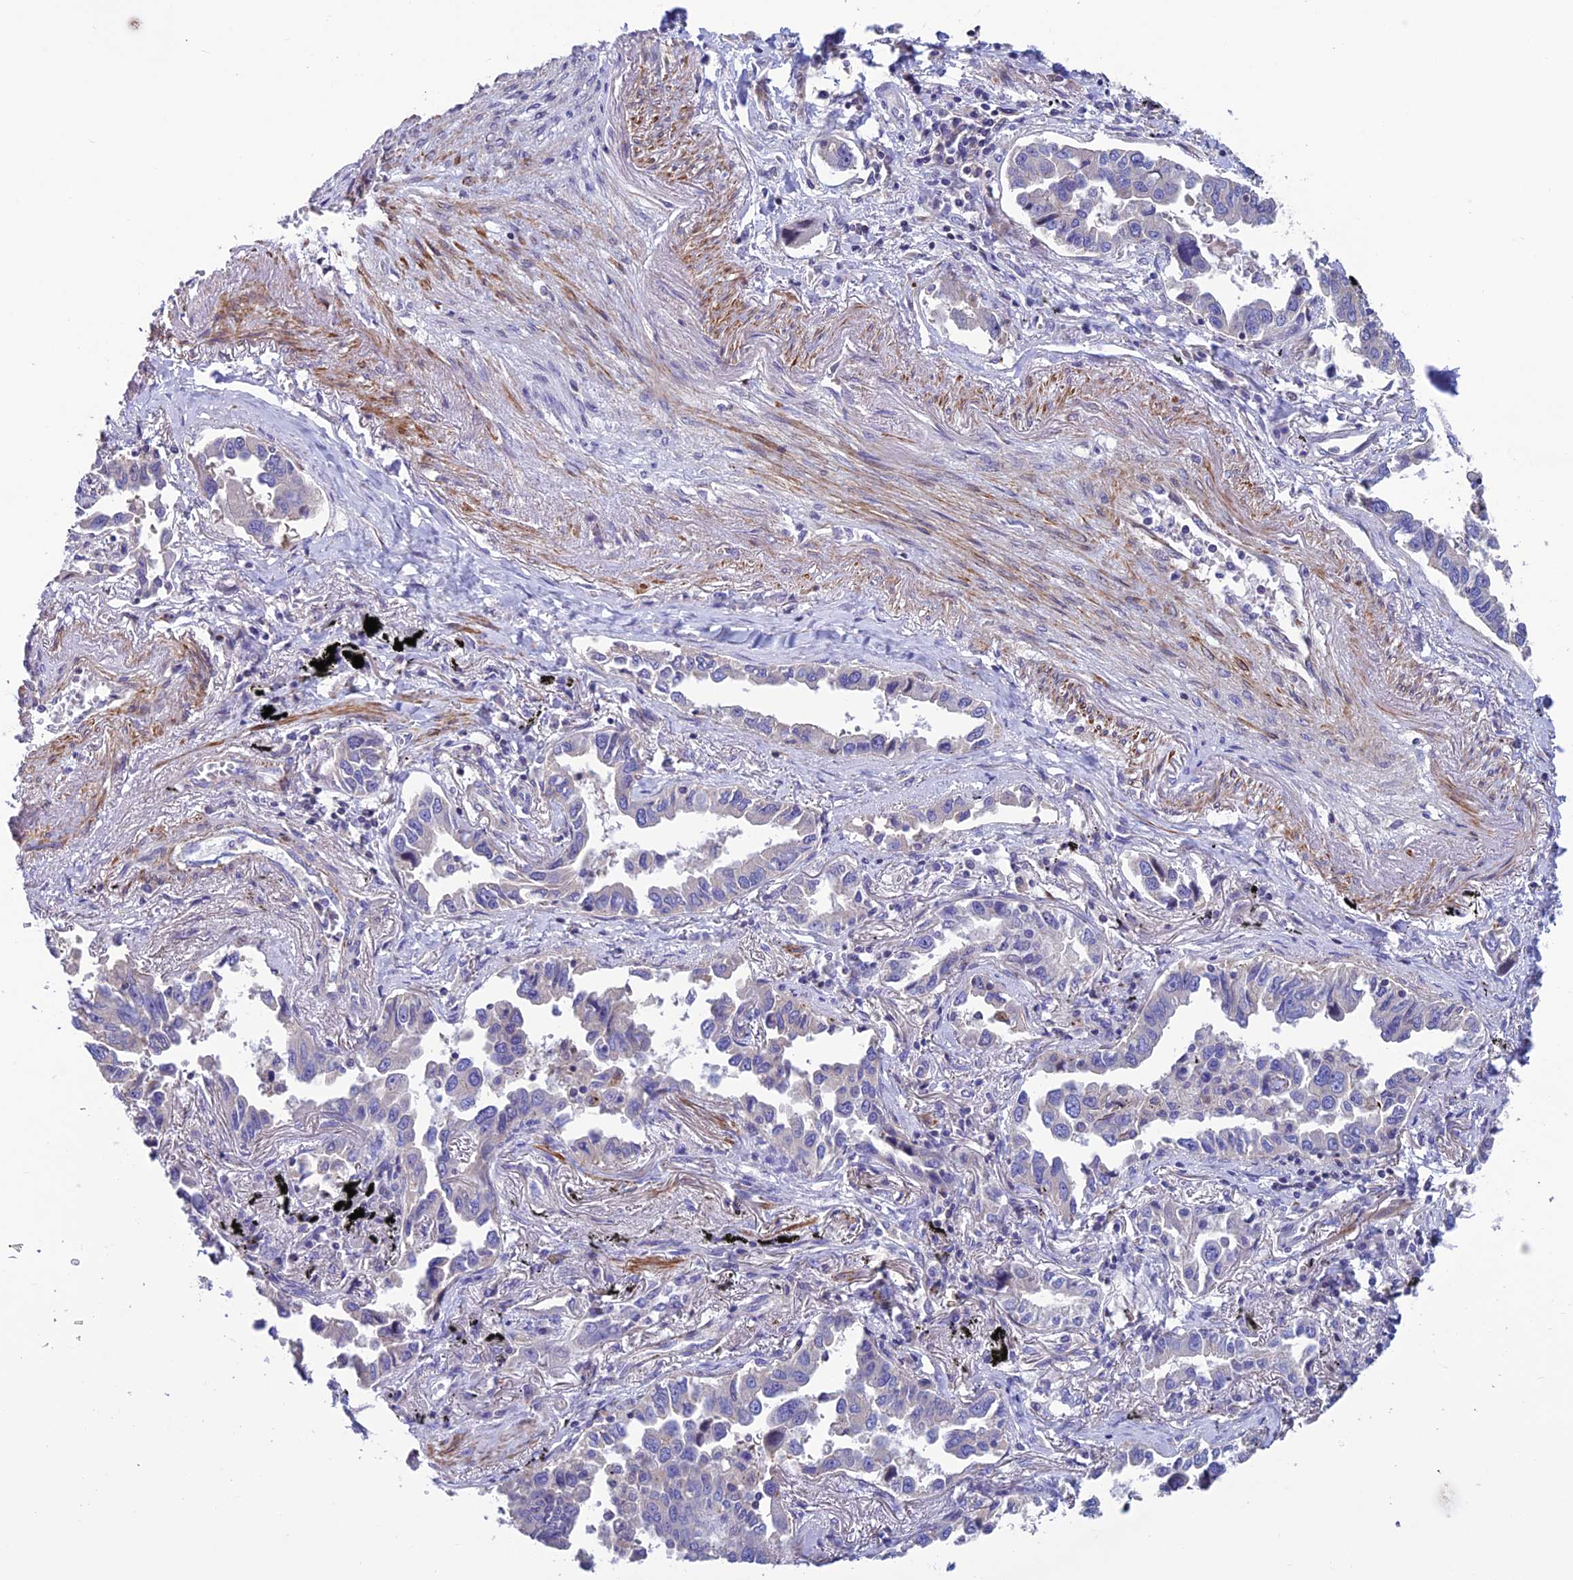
{"staining": {"intensity": "negative", "quantity": "none", "location": "none"}, "tissue": "lung cancer", "cell_type": "Tumor cells", "image_type": "cancer", "snomed": [{"axis": "morphology", "description": "Adenocarcinoma, NOS"}, {"axis": "topography", "description": "Lung"}], "caption": "Lung cancer stained for a protein using immunohistochemistry (IHC) demonstrates no positivity tumor cells.", "gene": "FAM178B", "patient": {"sex": "male", "age": 67}}